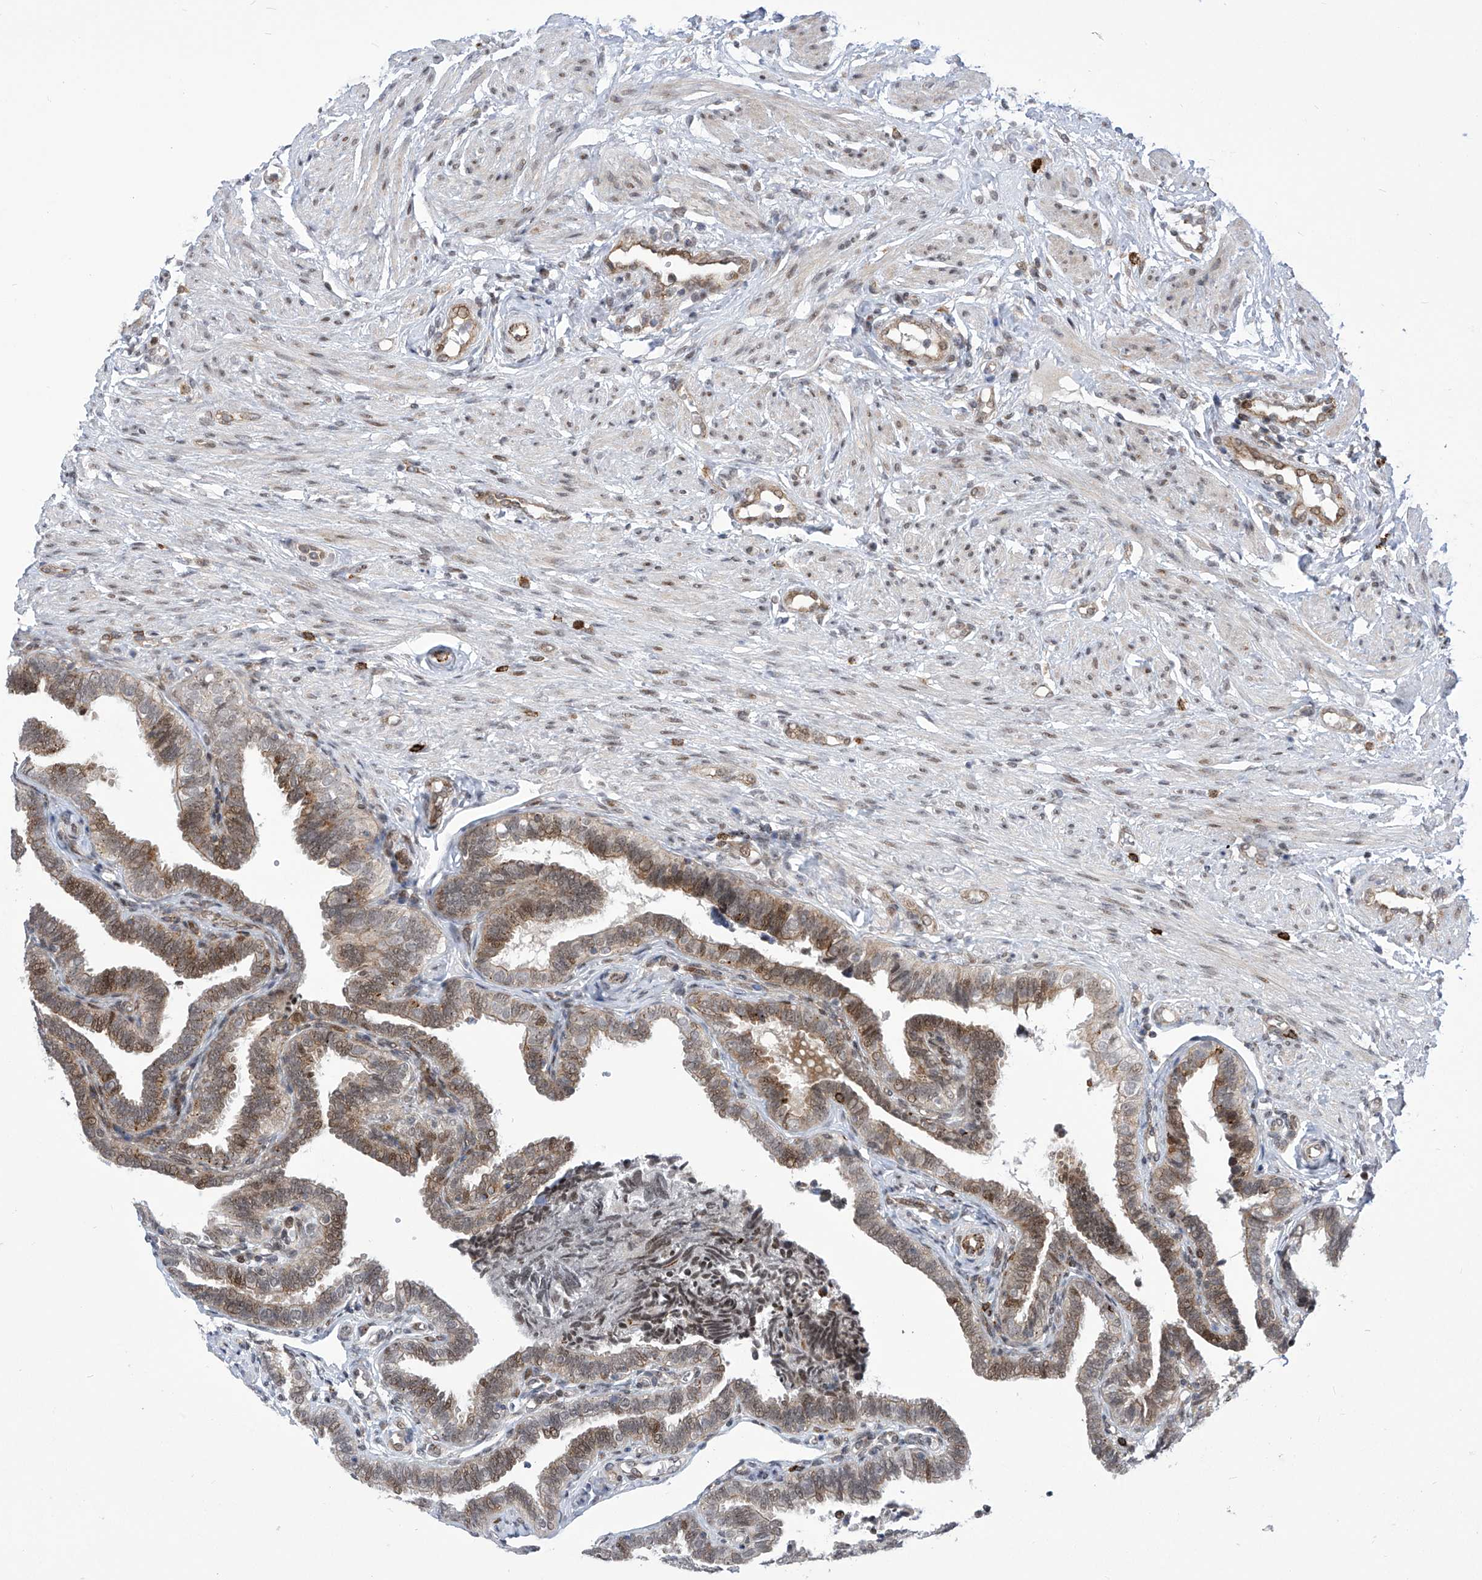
{"staining": {"intensity": "moderate", "quantity": "25%-75%", "location": "cytoplasmic/membranous,nuclear"}, "tissue": "fallopian tube", "cell_type": "Glandular cells", "image_type": "normal", "snomed": [{"axis": "morphology", "description": "Normal tissue, NOS"}, {"axis": "topography", "description": "Fallopian tube"}], "caption": "Immunohistochemical staining of normal fallopian tube displays moderate cytoplasmic/membranous,nuclear protein positivity in approximately 25%-75% of glandular cells. (DAB (3,3'-diaminobenzidine) = brown stain, brightfield microscopy at high magnification).", "gene": "CEP290", "patient": {"sex": "female", "age": 39}}